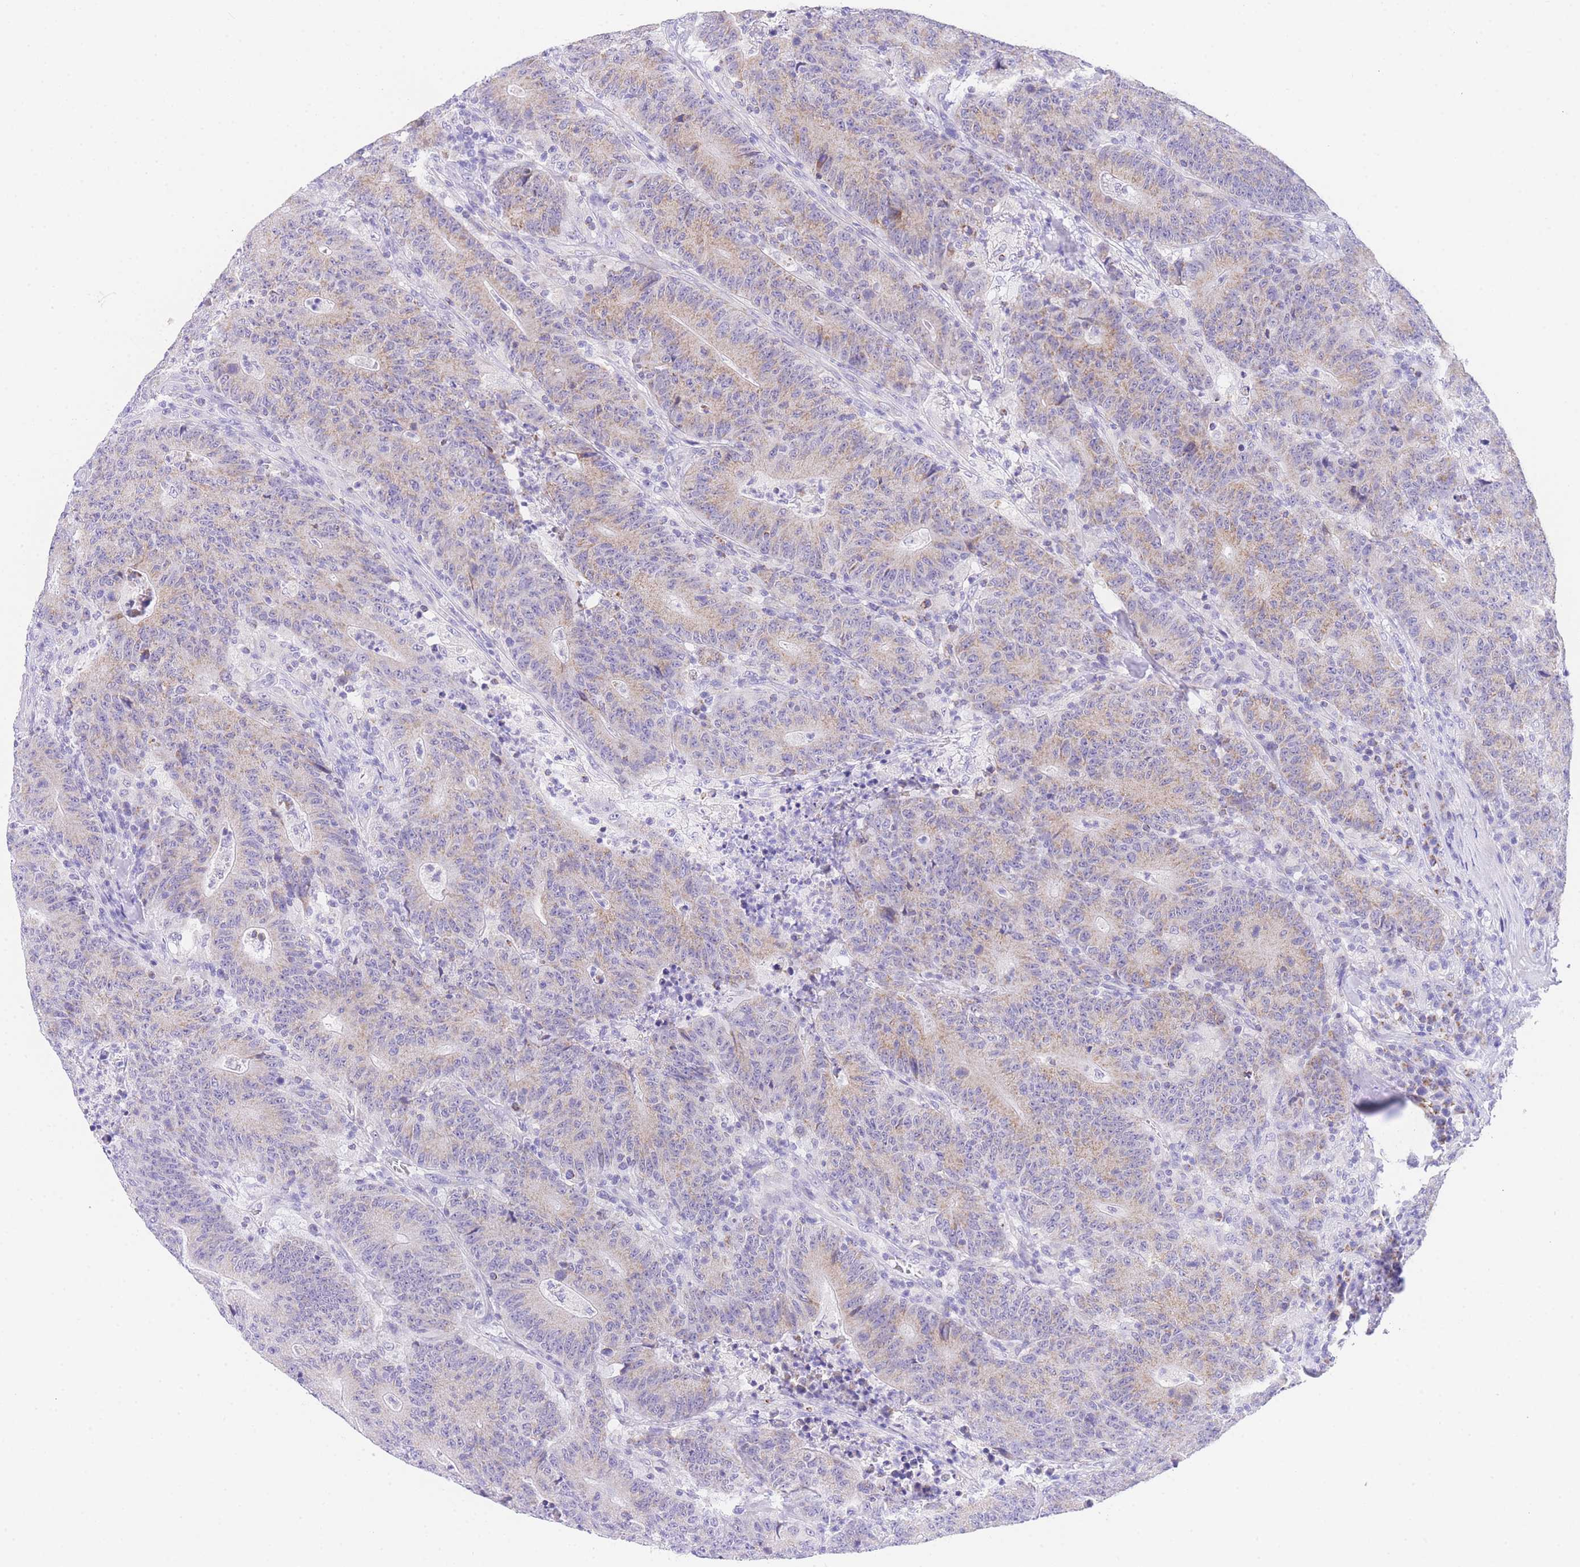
{"staining": {"intensity": "weak", "quantity": "25%-75%", "location": "cytoplasmic/membranous"}, "tissue": "colorectal cancer", "cell_type": "Tumor cells", "image_type": "cancer", "snomed": [{"axis": "morphology", "description": "Adenocarcinoma, NOS"}, {"axis": "topography", "description": "Colon"}], "caption": "Protein analysis of adenocarcinoma (colorectal) tissue shows weak cytoplasmic/membranous staining in about 25%-75% of tumor cells.", "gene": "NKD2", "patient": {"sex": "female", "age": 75}}